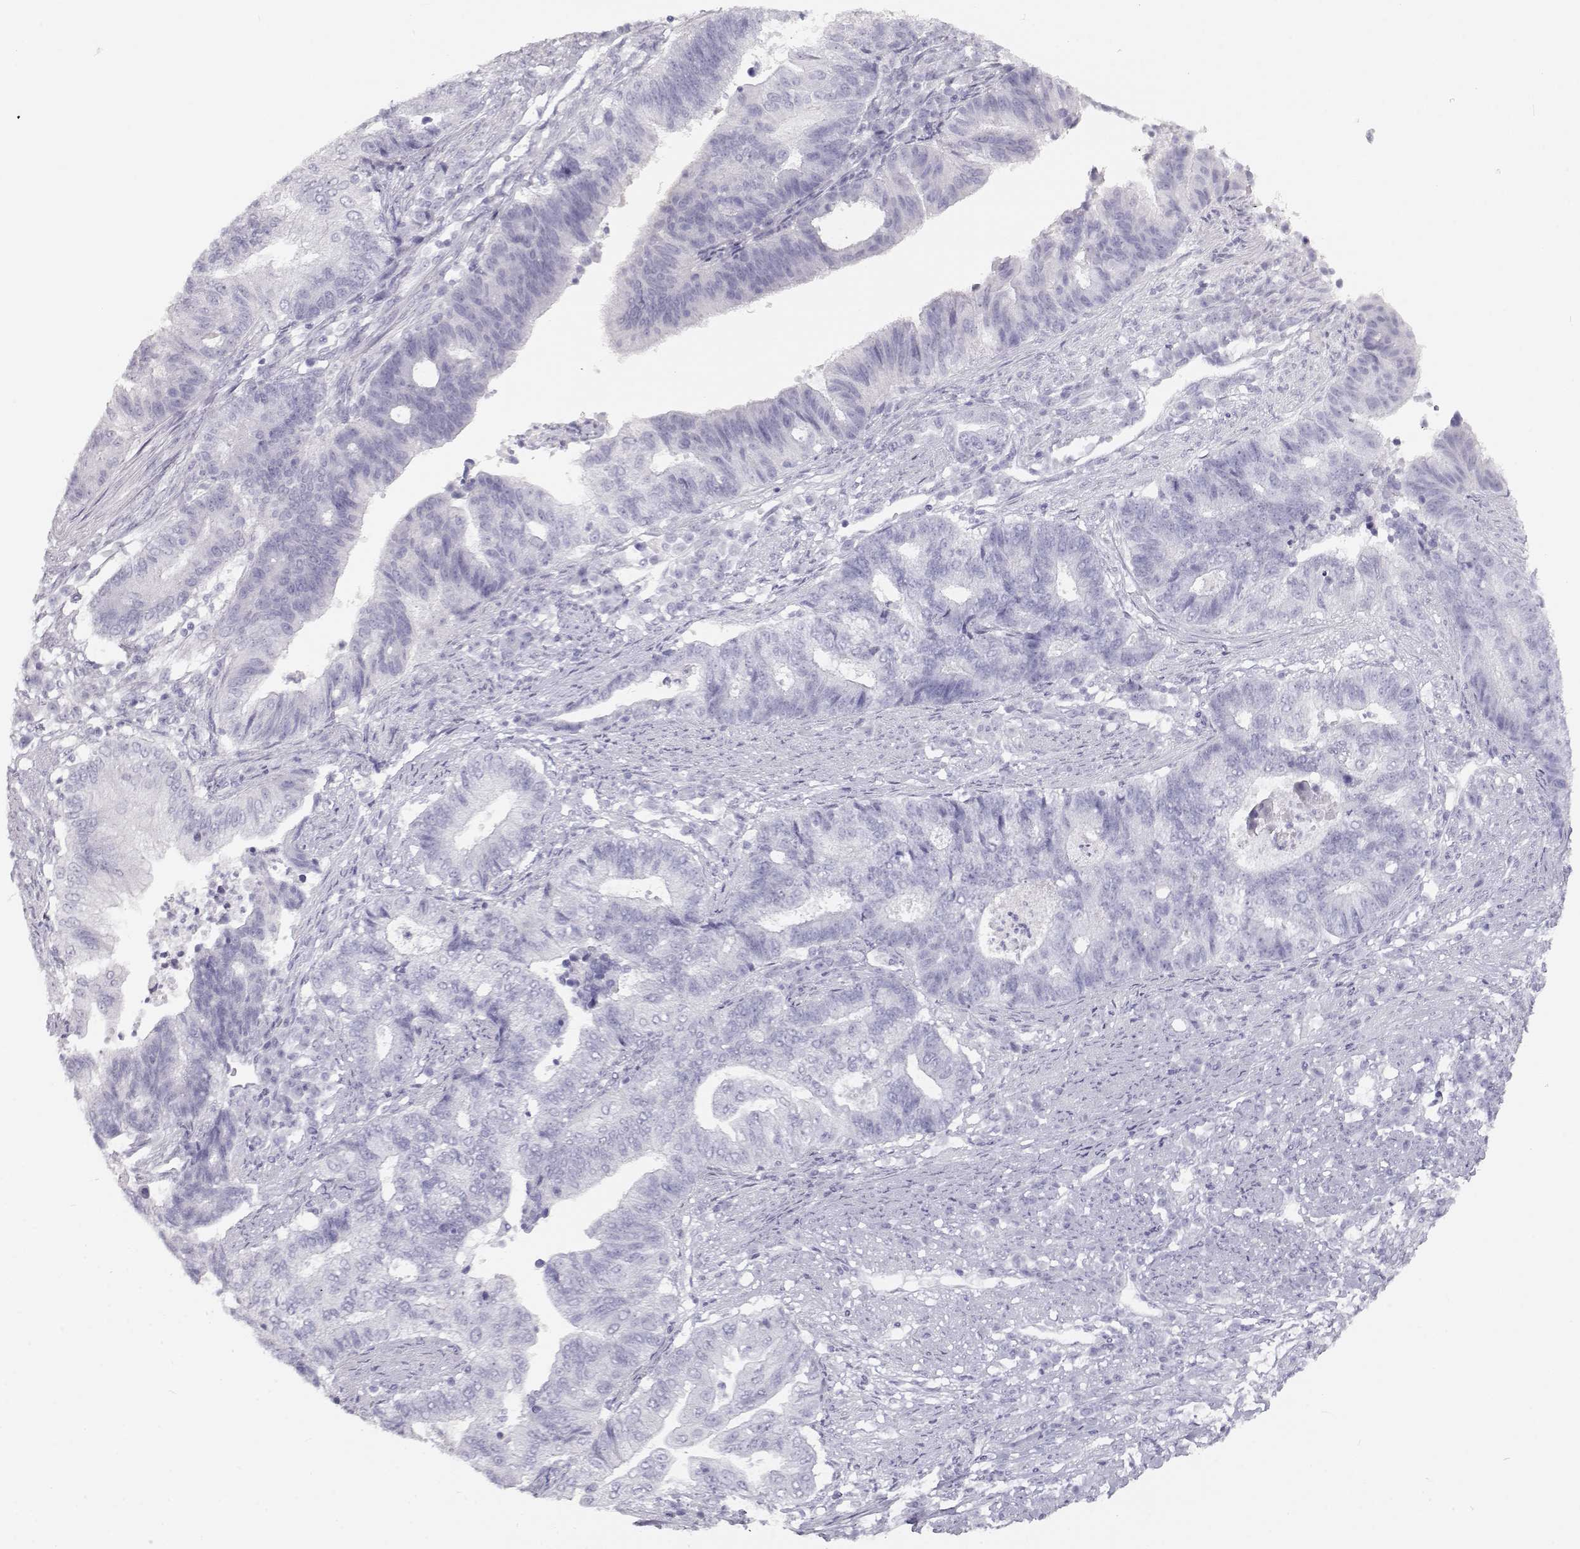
{"staining": {"intensity": "negative", "quantity": "none", "location": "none"}, "tissue": "endometrial cancer", "cell_type": "Tumor cells", "image_type": "cancer", "snomed": [{"axis": "morphology", "description": "Adenocarcinoma, NOS"}, {"axis": "topography", "description": "Uterus"}, {"axis": "topography", "description": "Endometrium"}], "caption": "Immunohistochemistry (IHC) of human endometrial adenocarcinoma demonstrates no expression in tumor cells.", "gene": "TKTL1", "patient": {"sex": "female", "age": 54}}